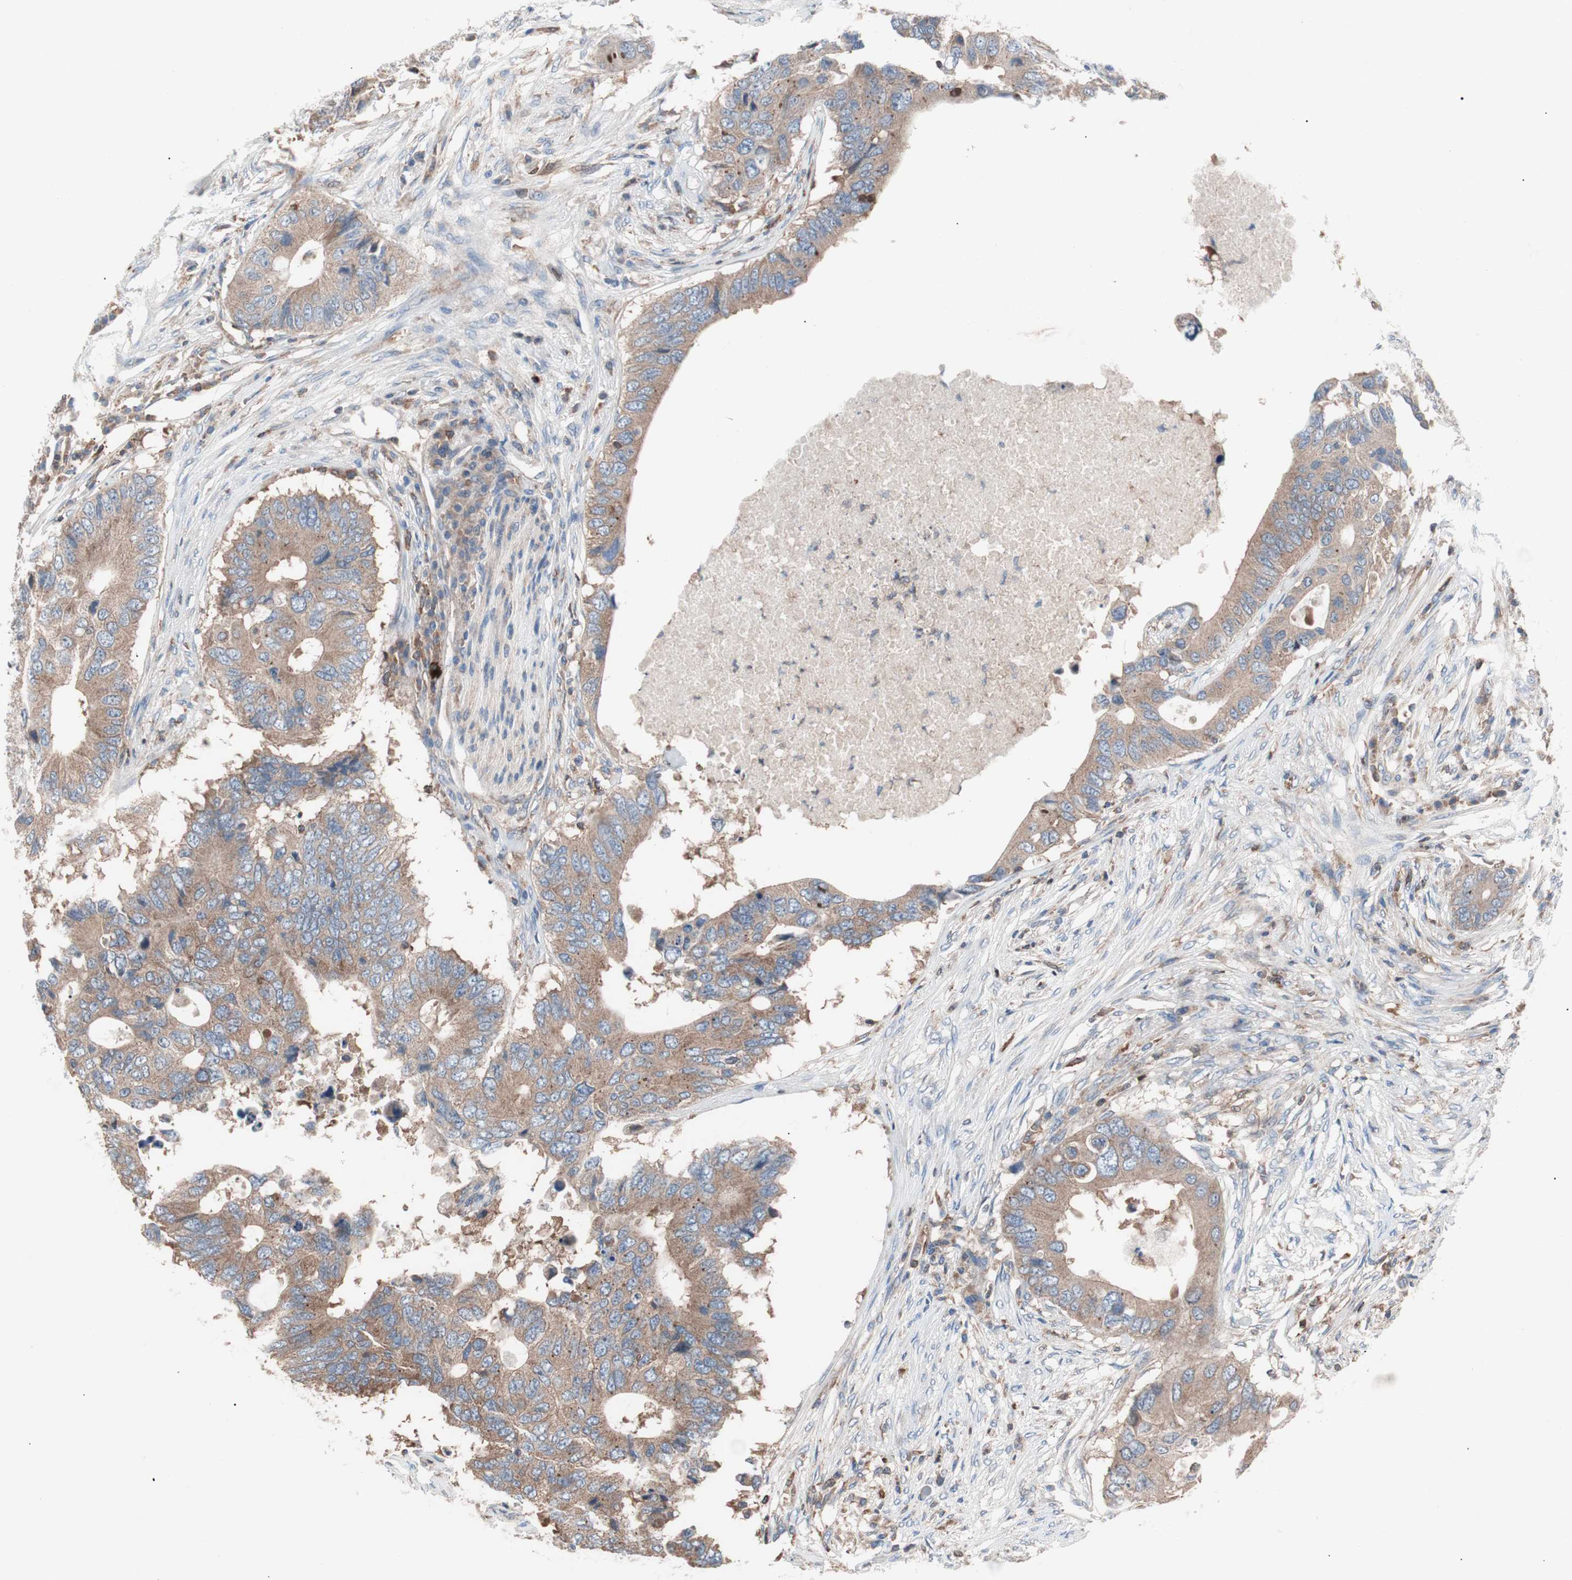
{"staining": {"intensity": "moderate", "quantity": ">75%", "location": "cytoplasmic/membranous"}, "tissue": "colorectal cancer", "cell_type": "Tumor cells", "image_type": "cancer", "snomed": [{"axis": "morphology", "description": "Adenocarcinoma, NOS"}, {"axis": "topography", "description": "Colon"}], "caption": "Protein expression analysis of human colorectal adenocarcinoma reveals moderate cytoplasmic/membranous expression in about >75% of tumor cells.", "gene": "PIK3R1", "patient": {"sex": "male", "age": 71}}